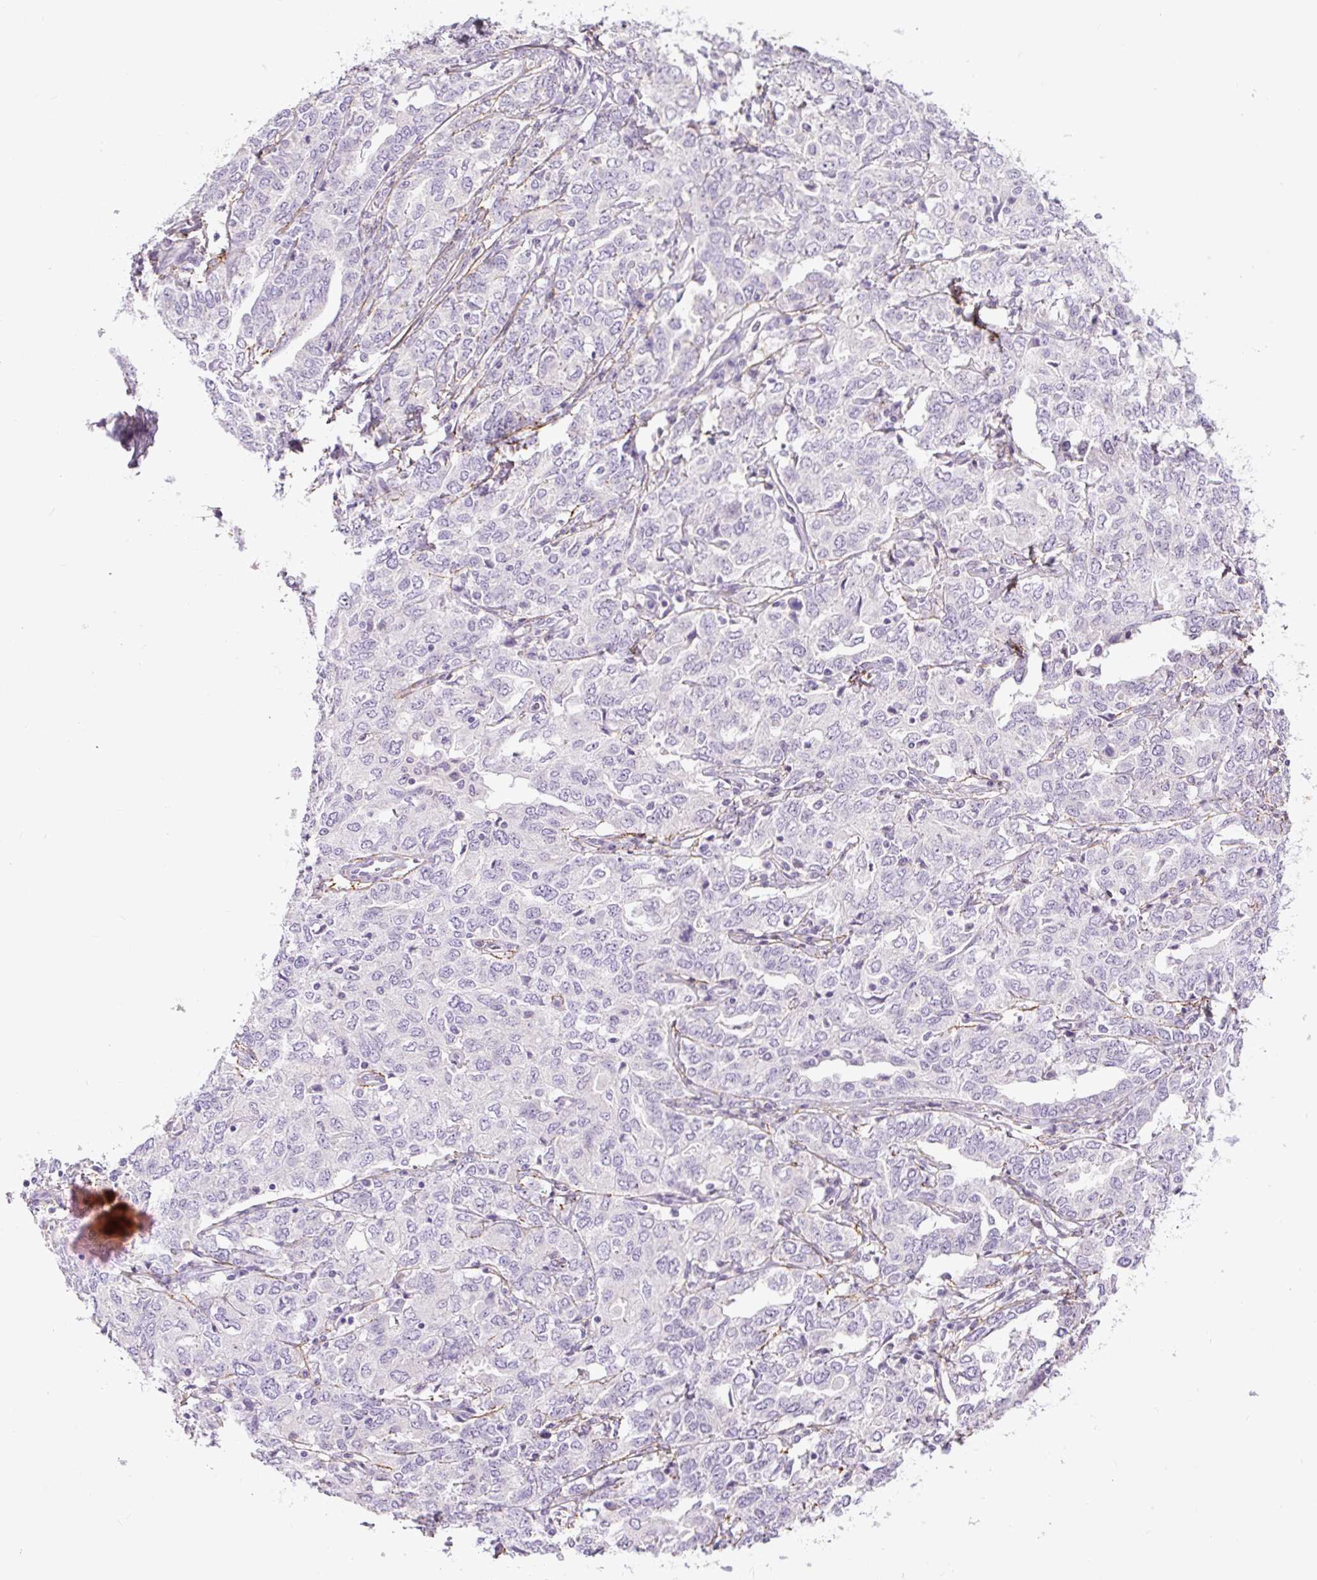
{"staining": {"intensity": "negative", "quantity": "none", "location": "none"}, "tissue": "ovarian cancer", "cell_type": "Tumor cells", "image_type": "cancer", "snomed": [{"axis": "morphology", "description": "Carcinoma, endometroid"}, {"axis": "topography", "description": "Ovary"}], "caption": "A micrograph of human ovarian cancer is negative for staining in tumor cells.", "gene": "FBN1", "patient": {"sex": "female", "age": 62}}